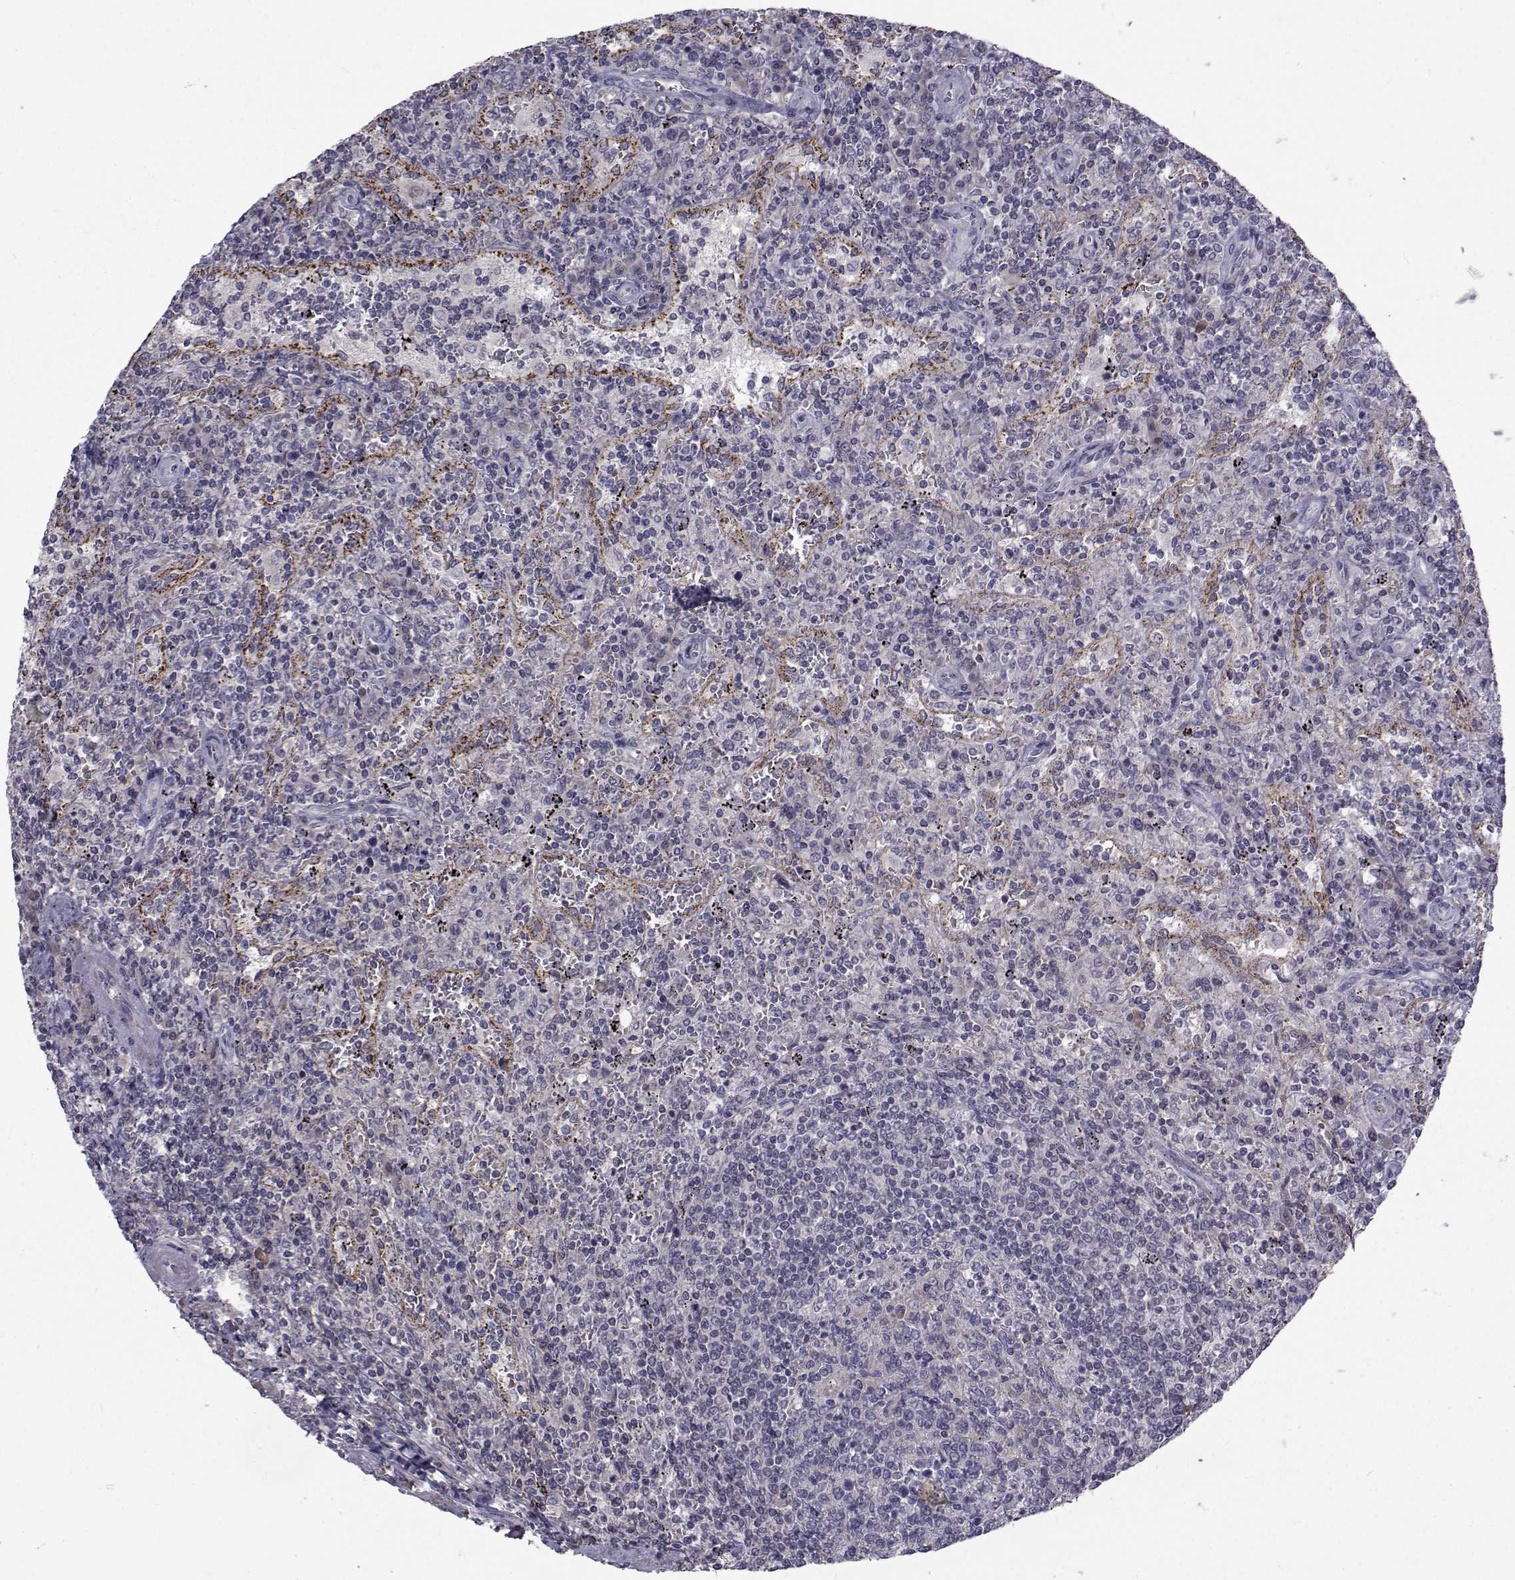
{"staining": {"intensity": "negative", "quantity": "none", "location": "none"}, "tissue": "lymphoma", "cell_type": "Tumor cells", "image_type": "cancer", "snomed": [{"axis": "morphology", "description": "Malignant lymphoma, non-Hodgkin's type, Low grade"}, {"axis": "topography", "description": "Spleen"}], "caption": "DAB immunohistochemical staining of lymphoma demonstrates no significant staining in tumor cells.", "gene": "FDXR", "patient": {"sex": "male", "age": 62}}